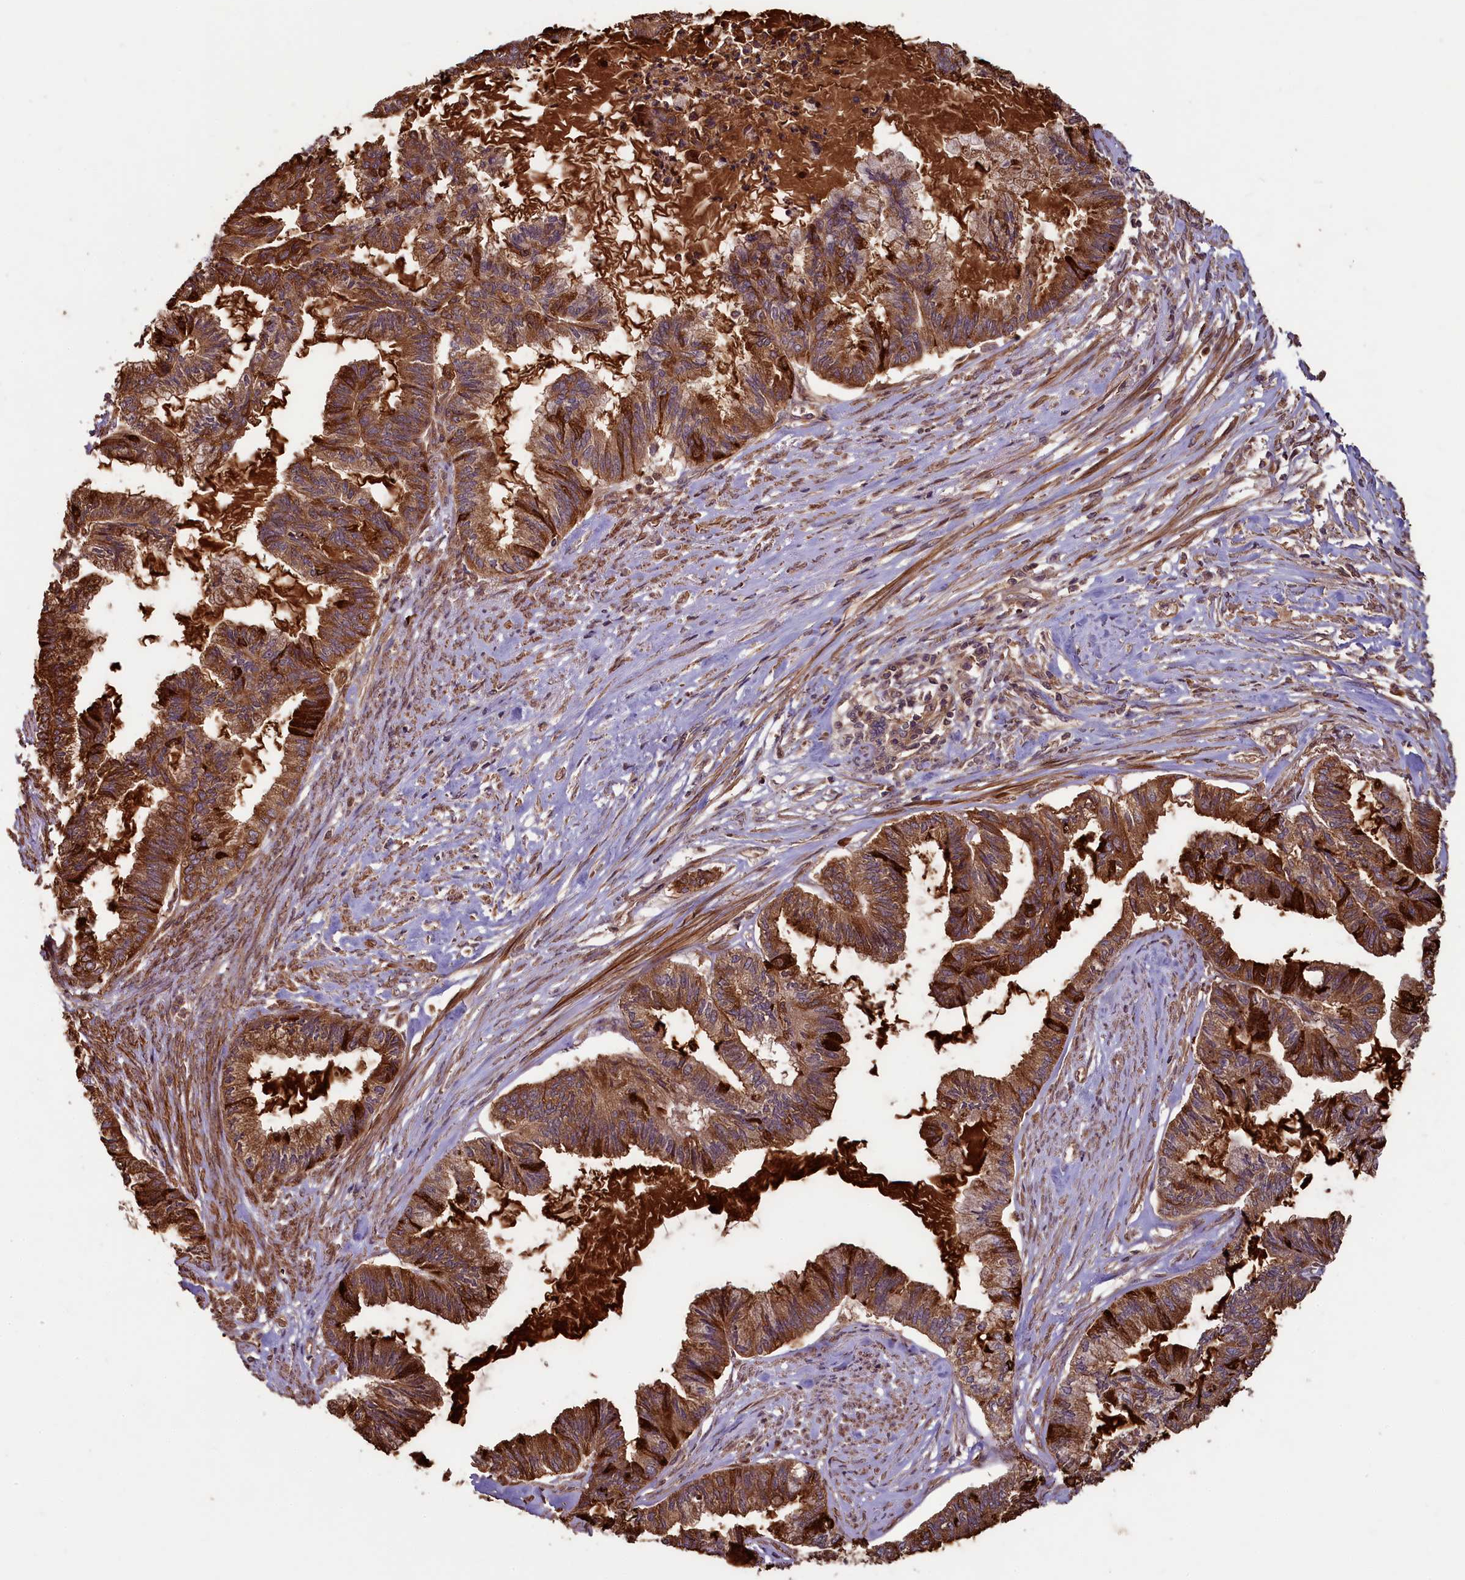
{"staining": {"intensity": "strong", "quantity": ">75%", "location": "cytoplasmic/membranous"}, "tissue": "endometrial cancer", "cell_type": "Tumor cells", "image_type": "cancer", "snomed": [{"axis": "morphology", "description": "Adenocarcinoma, NOS"}, {"axis": "topography", "description": "Endometrium"}], "caption": "DAB immunohistochemical staining of endometrial cancer (adenocarcinoma) displays strong cytoplasmic/membranous protein positivity in approximately >75% of tumor cells. The protein of interest is shown in brown color, while the nuclei are stained blue.", "gene": "NUDT6", "patient": {"sex": "female", "age": 86}}